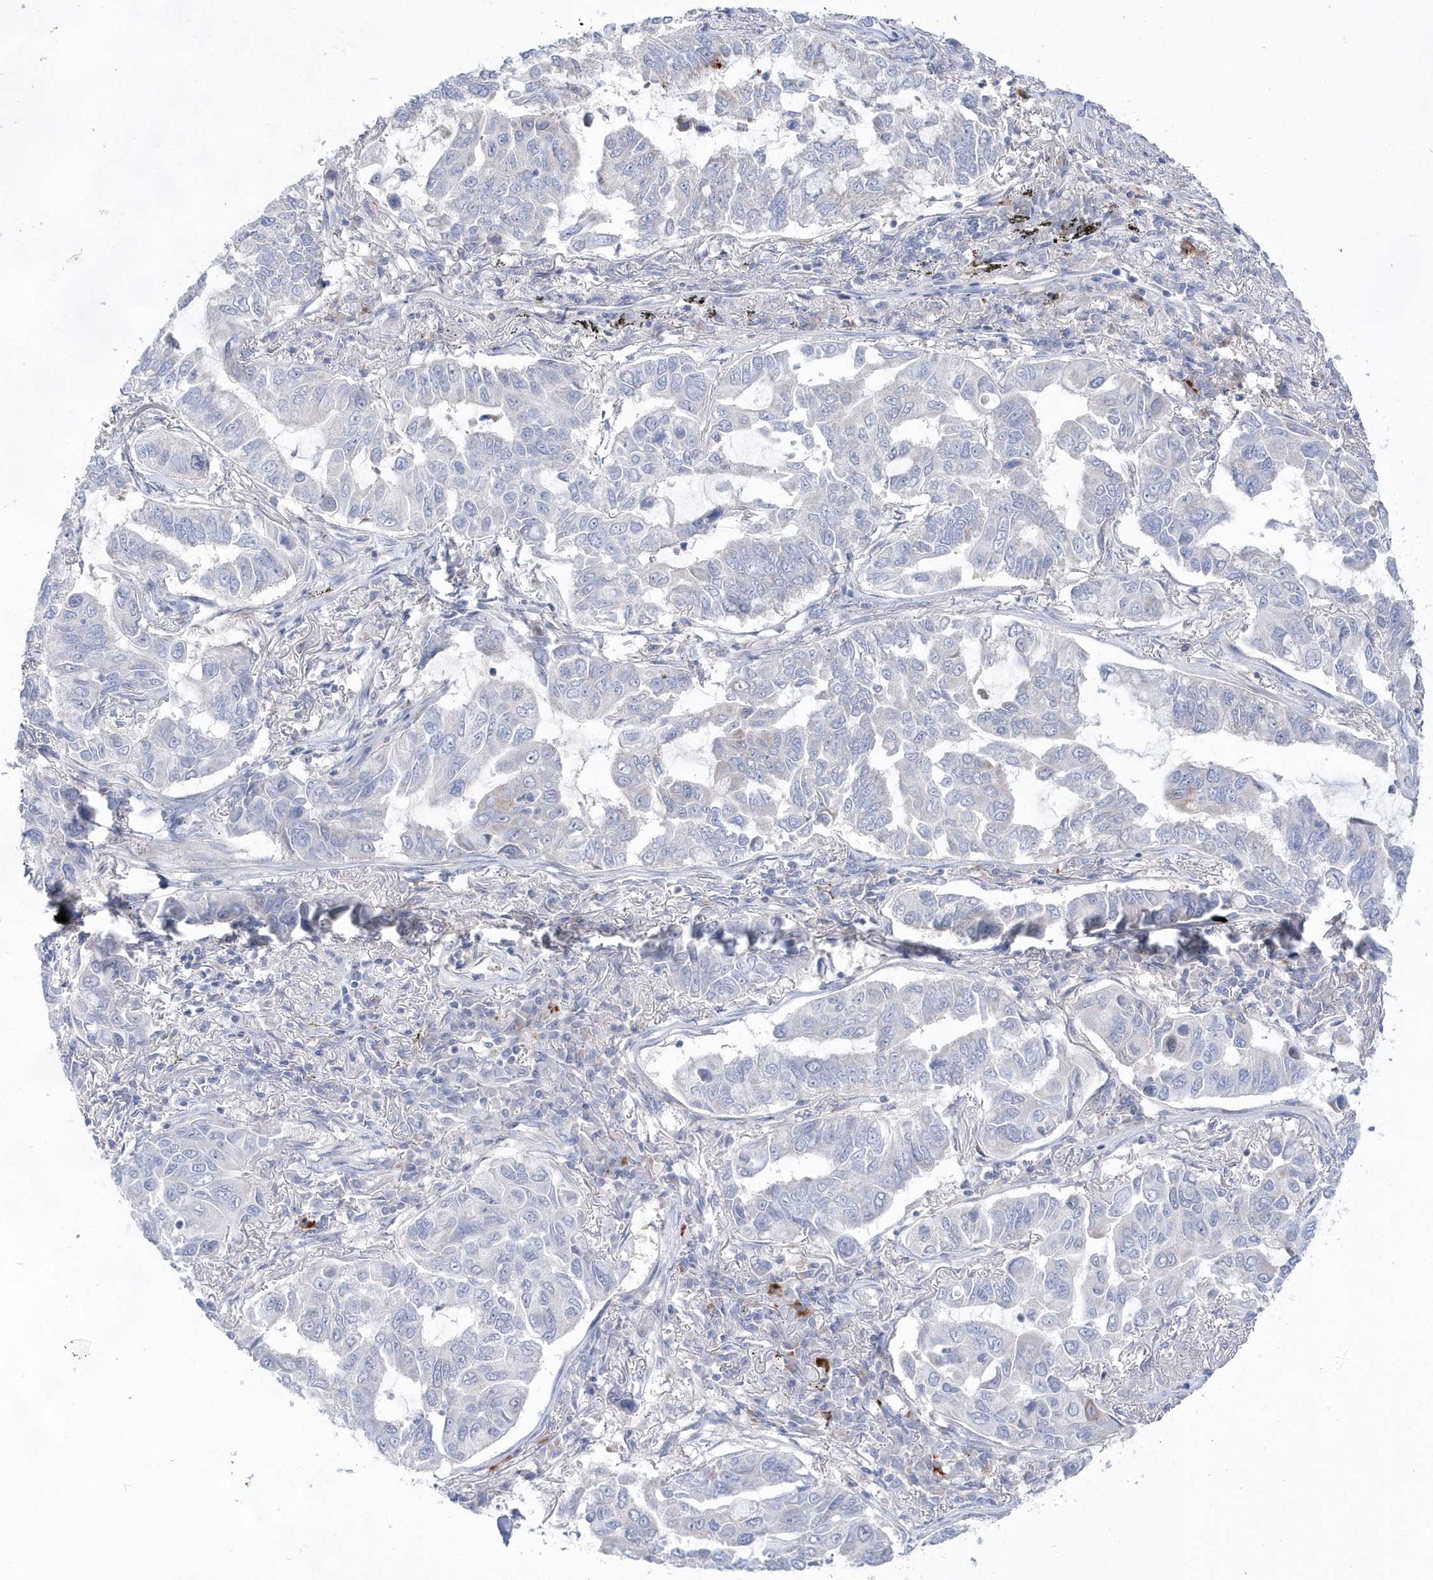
{"staining": {"intensity": "negative", "quantity": "none", "location": "none"}, "tissue": "lung cancer", "cell_type": "Tumor cells", "image_type": "cancer", "snomed": [{"axis": "morphology", "description": "Adenocarcinoma, NOS"}, {"axis": "topography", "description": "Lung"}], "caption": "An image of human lung cancer (adenocarcinoma) is negative for staining in tumor cells.", "gene": "BDH2", "patient": {"sex": "male", "age": 64}}